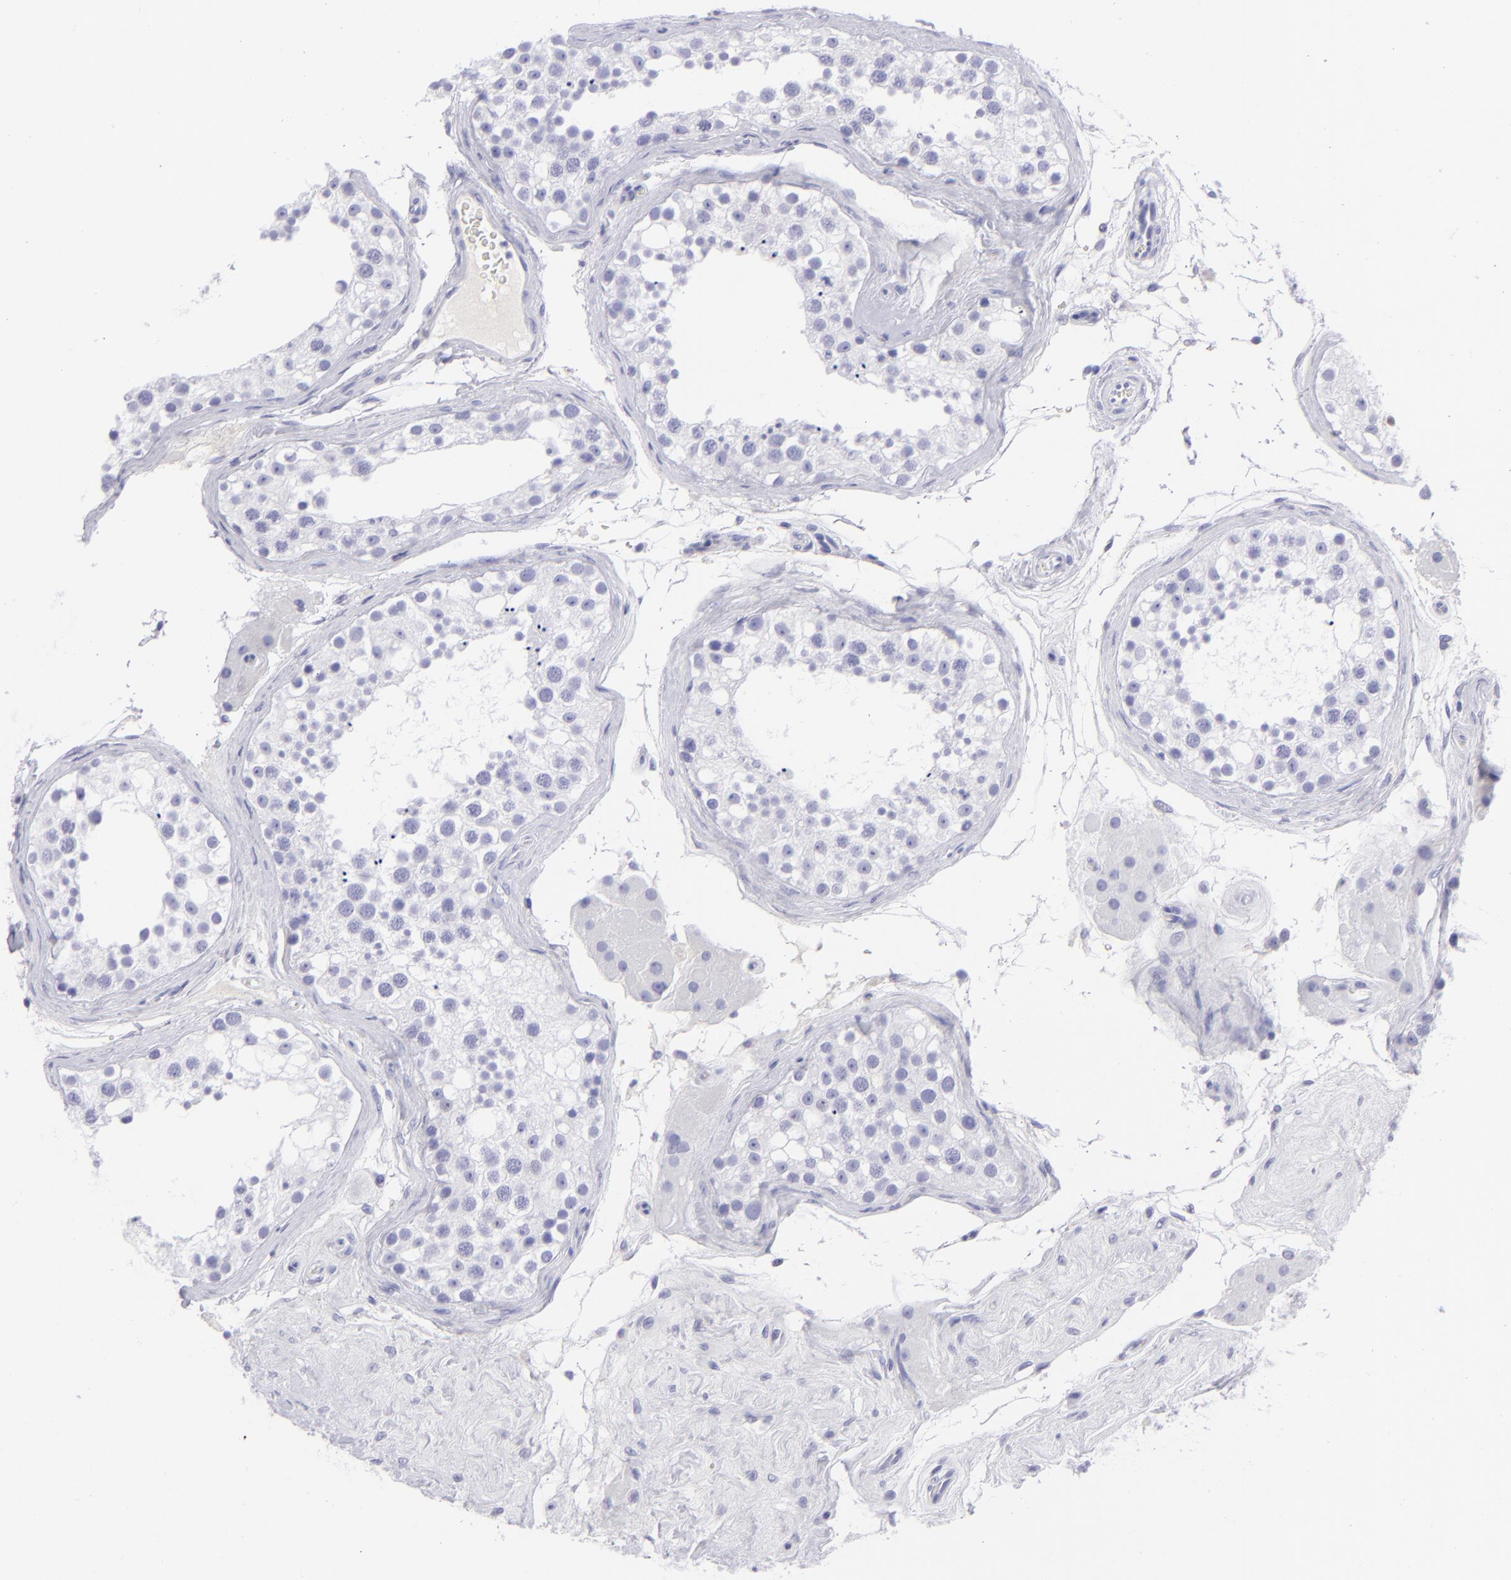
{"staining": {"intensity": "negative", "quantity": "none", "location": "none"}, "tissue": "testis", "cell_type": "Cells in seminiferous ducts", "image_type": "normal", "snomed": [{"axis": "morphology", "description": "Normal tissue, NOS"}, {"axis": "topography", "description": "Testis"}], "caption": "High power microscopy photomicrograph of an IHC histopathology image of normal testis, revealing no significant staining in cells in seminiferous ducts. (Brightfield microscopy of DAB immunohistochemistry (IHC) at high magnification).", "gene": "SLC1A2", "patient": {"sex": "male", "age": 68}}